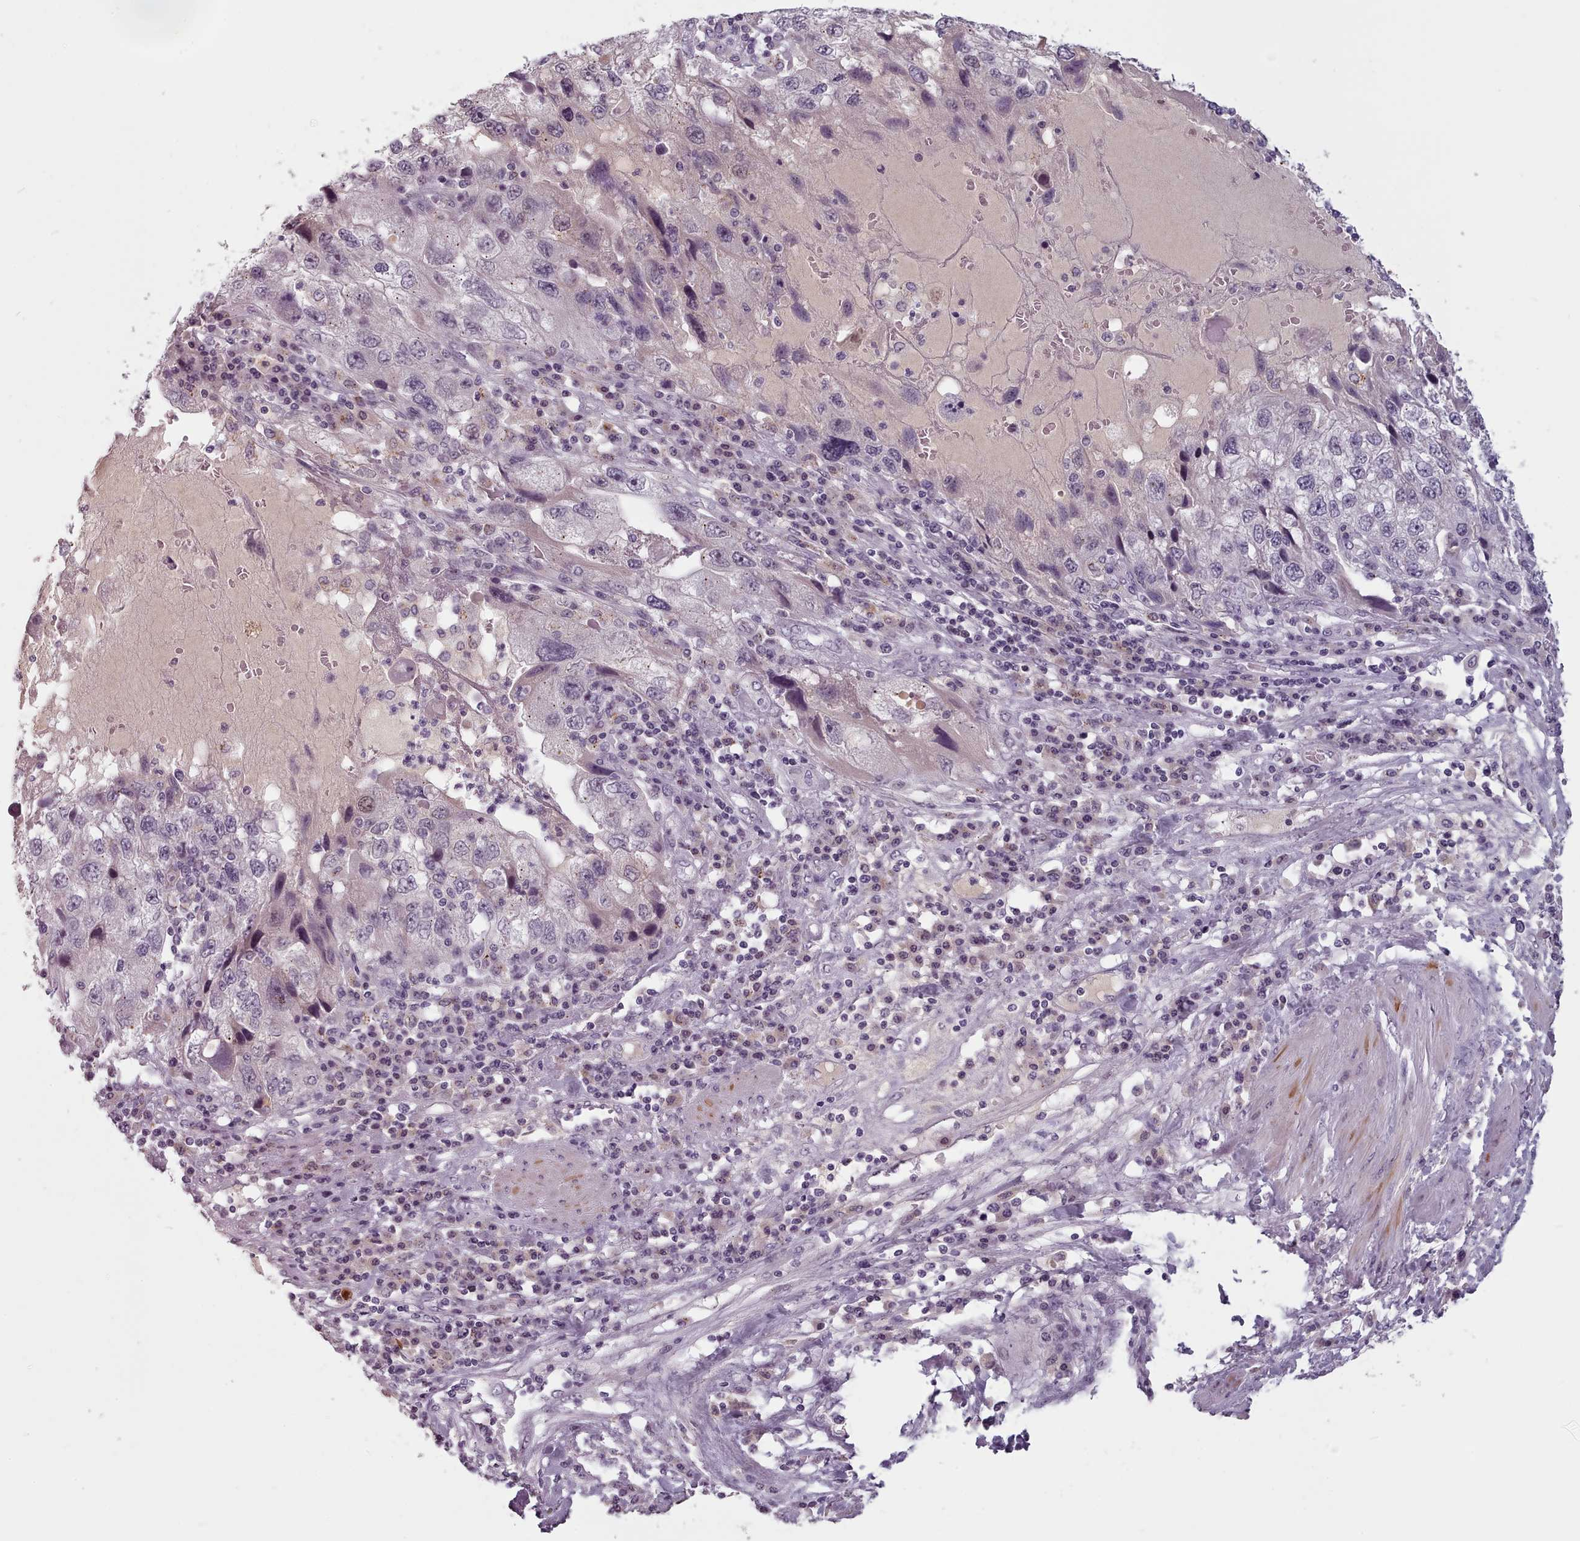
{"staining": {"intensity": "negative", "quantity": "none", "location": "none"}, "tissue": "endometrial cancer", "cell_type": "Tumor cells", "image_type": "cancer", "snomed": [{"axis": "morphology", "description": "Adenocarcinoma, NOS"}, {"axis": "topography", "description": "Endometrium"}], "caption": "Endometrial cancer (adenocarcinoma) was stained to show a protein in brown. There is no significant expression in tumor cells. Brightfield microscopy of immunohistochemistry (IHC) stained with DAB (brown) and hematoxylin (blue), captured at high magnification.", "gene": "PBX4", "patient": {"sex": "female", "age": 49}}